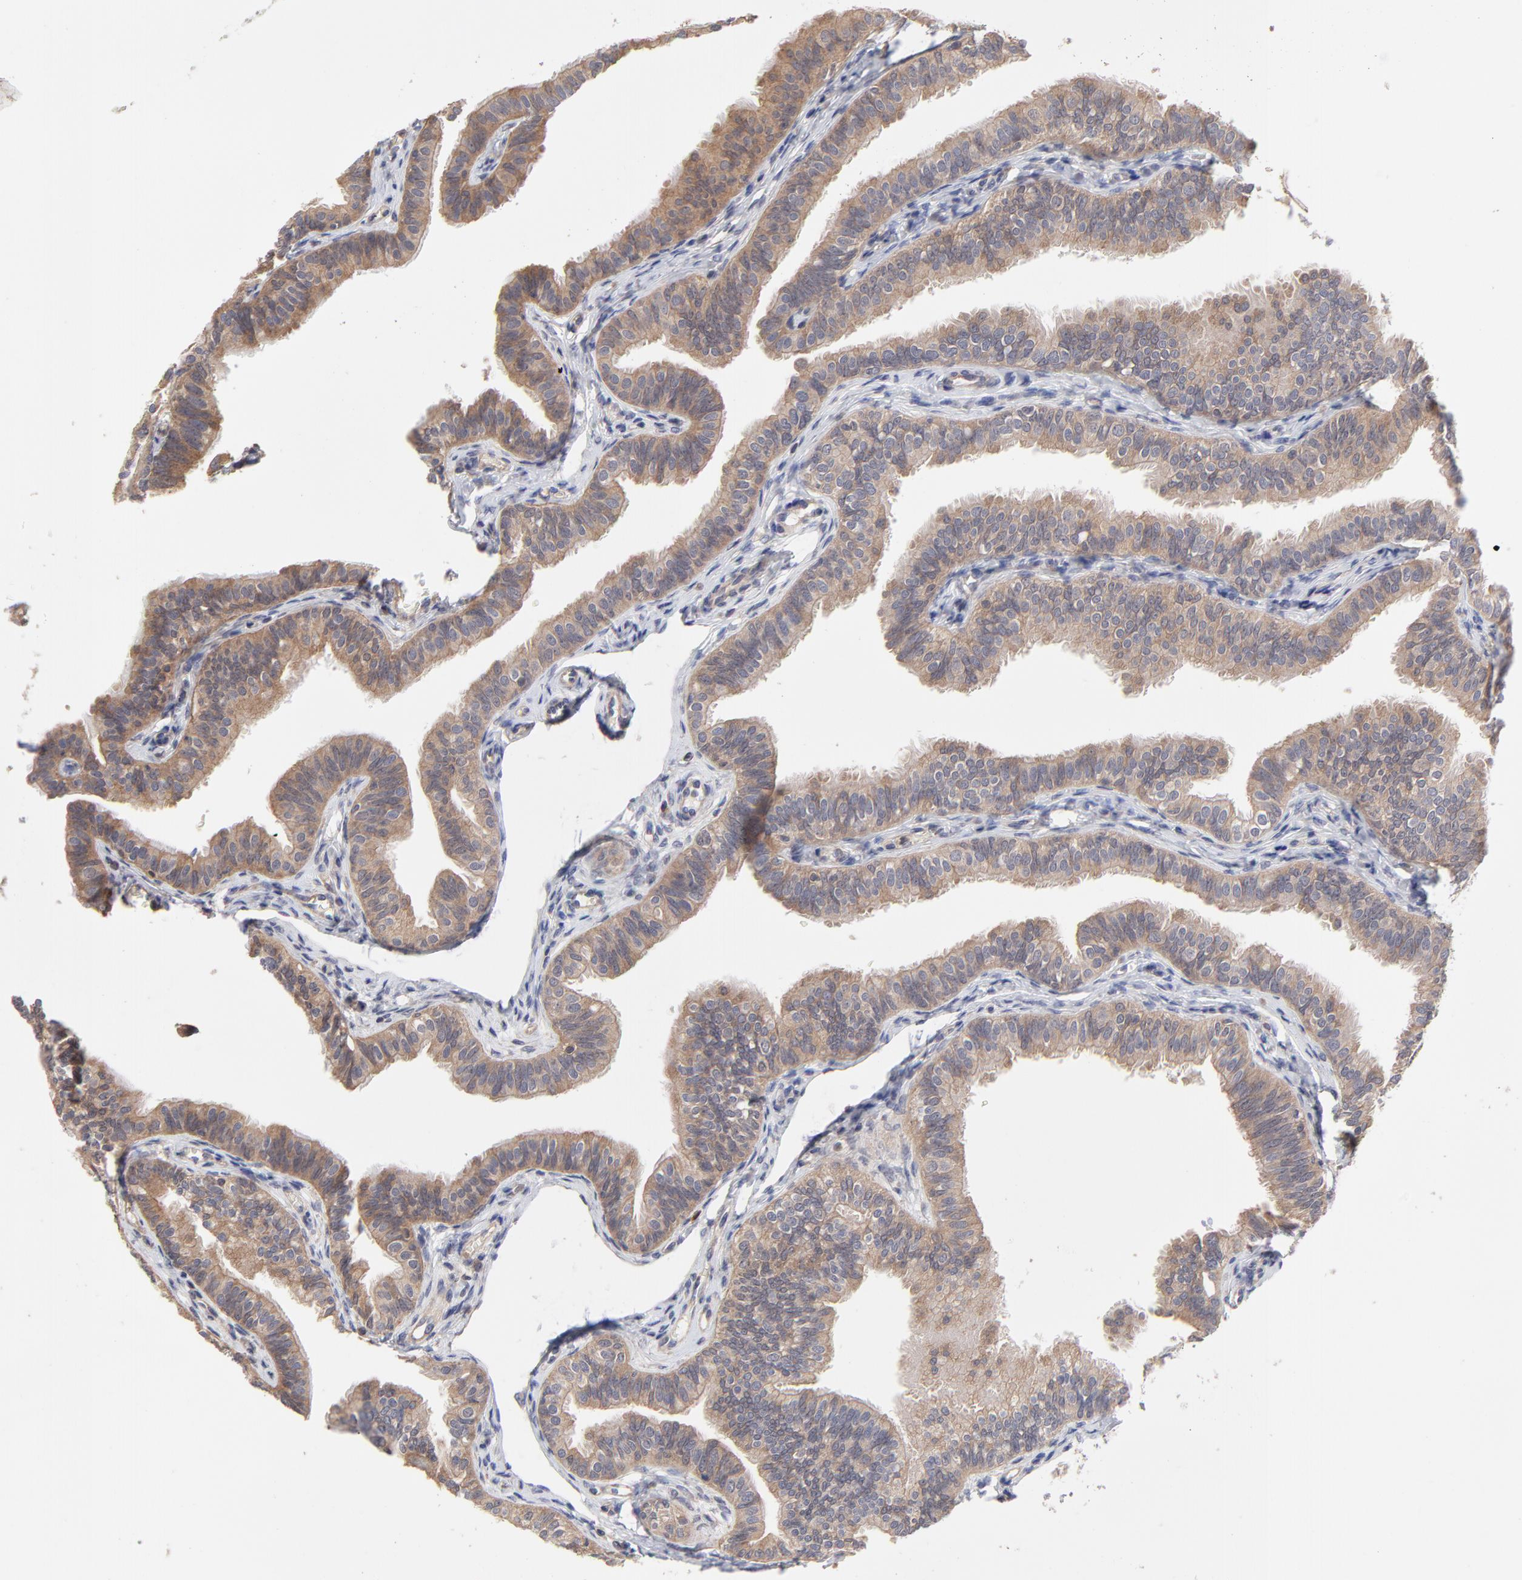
{"staining": {"intensity": "weak", "quantity": ">75%", "location": "cytoplasmic/membranous"}, "tissue": "fallopian tube", "cell_type": "Glandular cells", "image_type": "normal", "snomed": [{"axis": "morphology", "description": "Normal tissue, NOS"}, {"axis": "morphology", "description": "Dermoid, NOS"}, {"axis": "topography", "description": "Fallopian tube"}], "caption": "Protein expression analysis of benign fallopian tube reveals weak cytoplasmic/membranous expression in about >75% of glandular cells. (Stains: DAB in brown, nuclei in blue, Microscopy: brightfield microscopy at high magnification).", "gene": "PCMT1", "patient": {"sex": "female", "age": 33}}